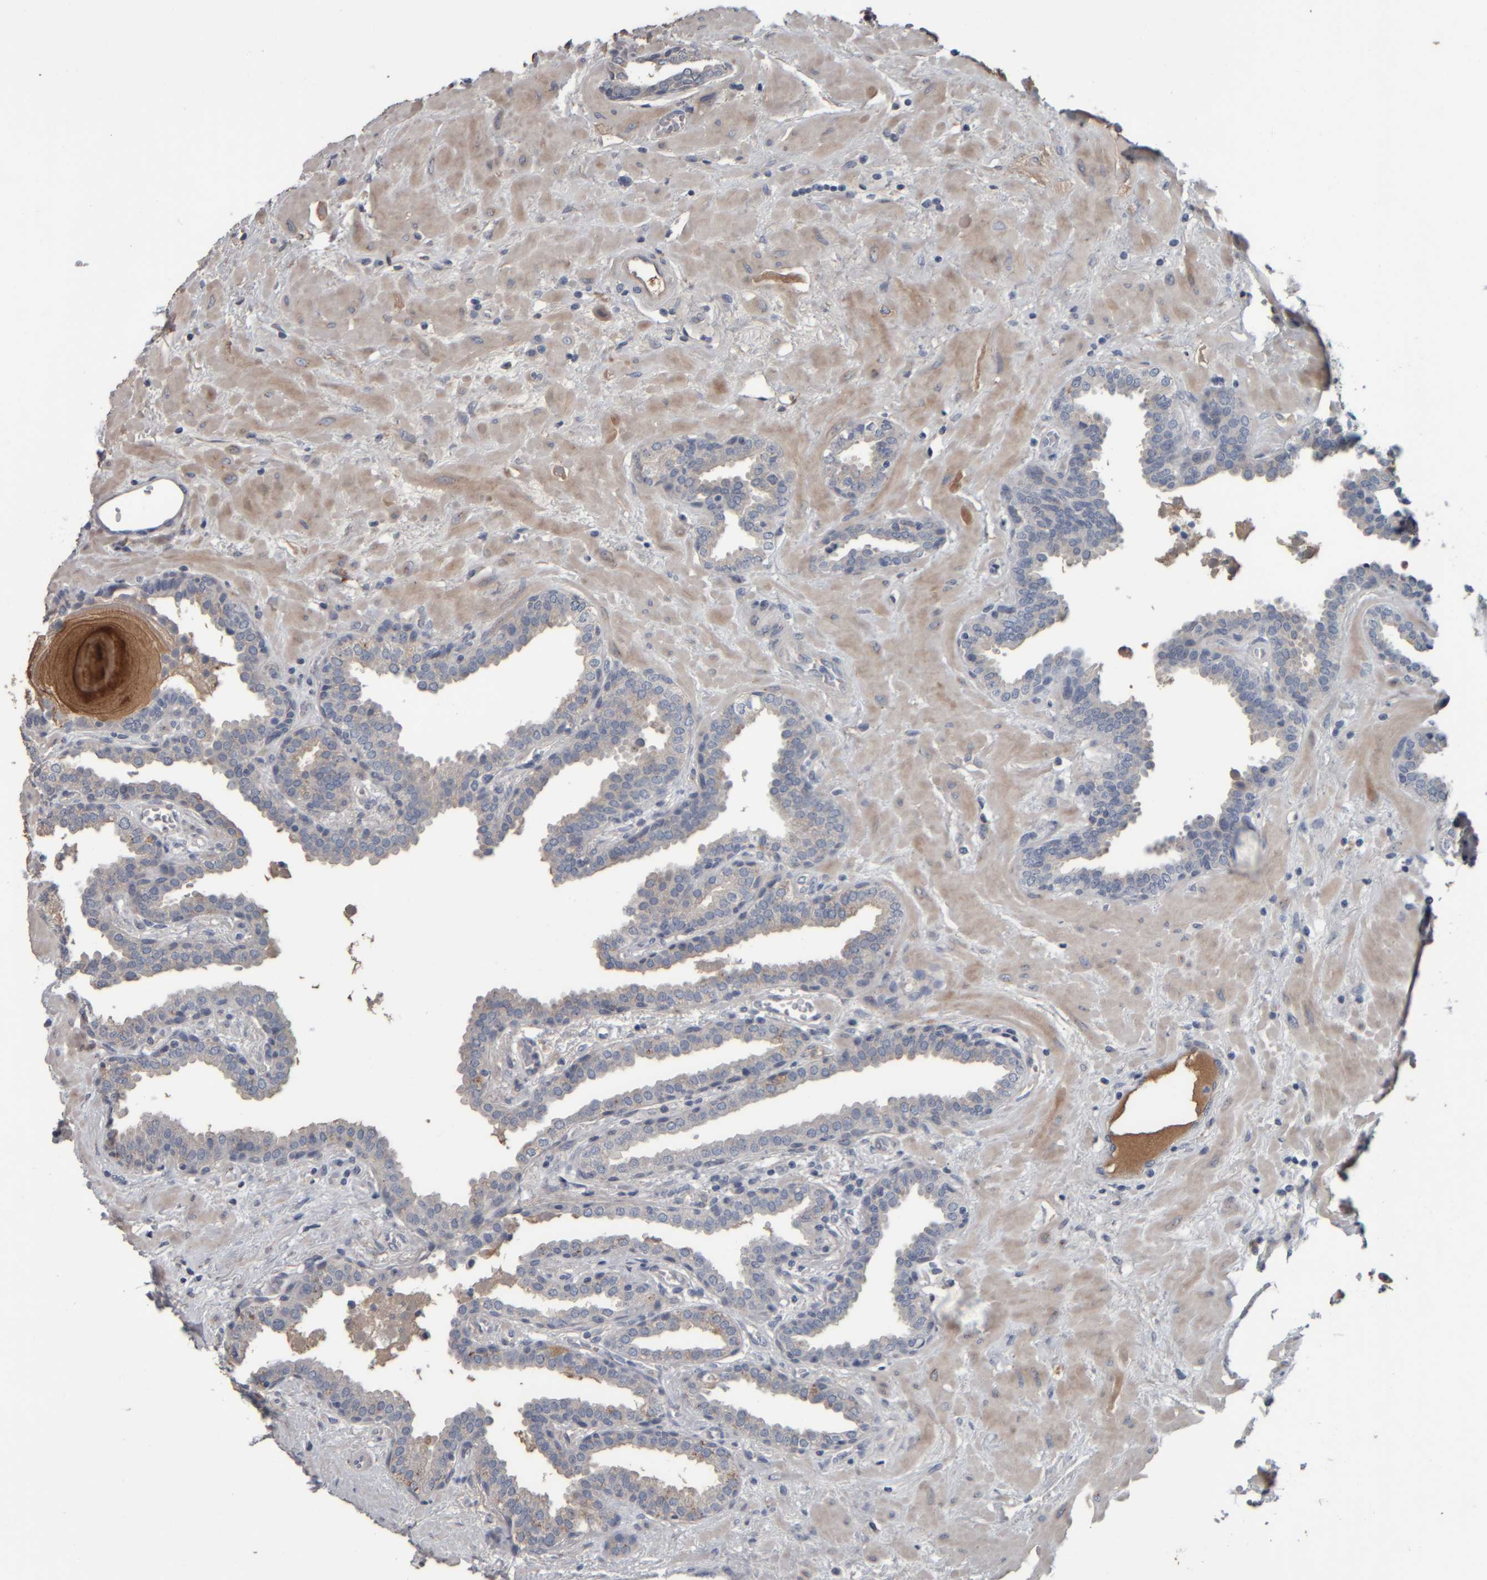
{"staining": {"intensity": "moderate", "quantity": "25%-75%", "location": "cytoplasmic/membranous"}, "tissue": "prostate", "cell_type": "Glandular cells", "image_type": "normal", "snomed": [{"axis": "morphology", "description": "Normal tissue, NOS"}, {"axis": "topography", "description": "Prostate"}], "caption": "An image of human prostate stained for a protein reveals moderate cytoplasmic/membranous brown staining in glandular cells. (IHC, brightfield microscopy, high magnification).", "gene": "CAVIN4", "patient": {"sex": "male", "age": 51}}